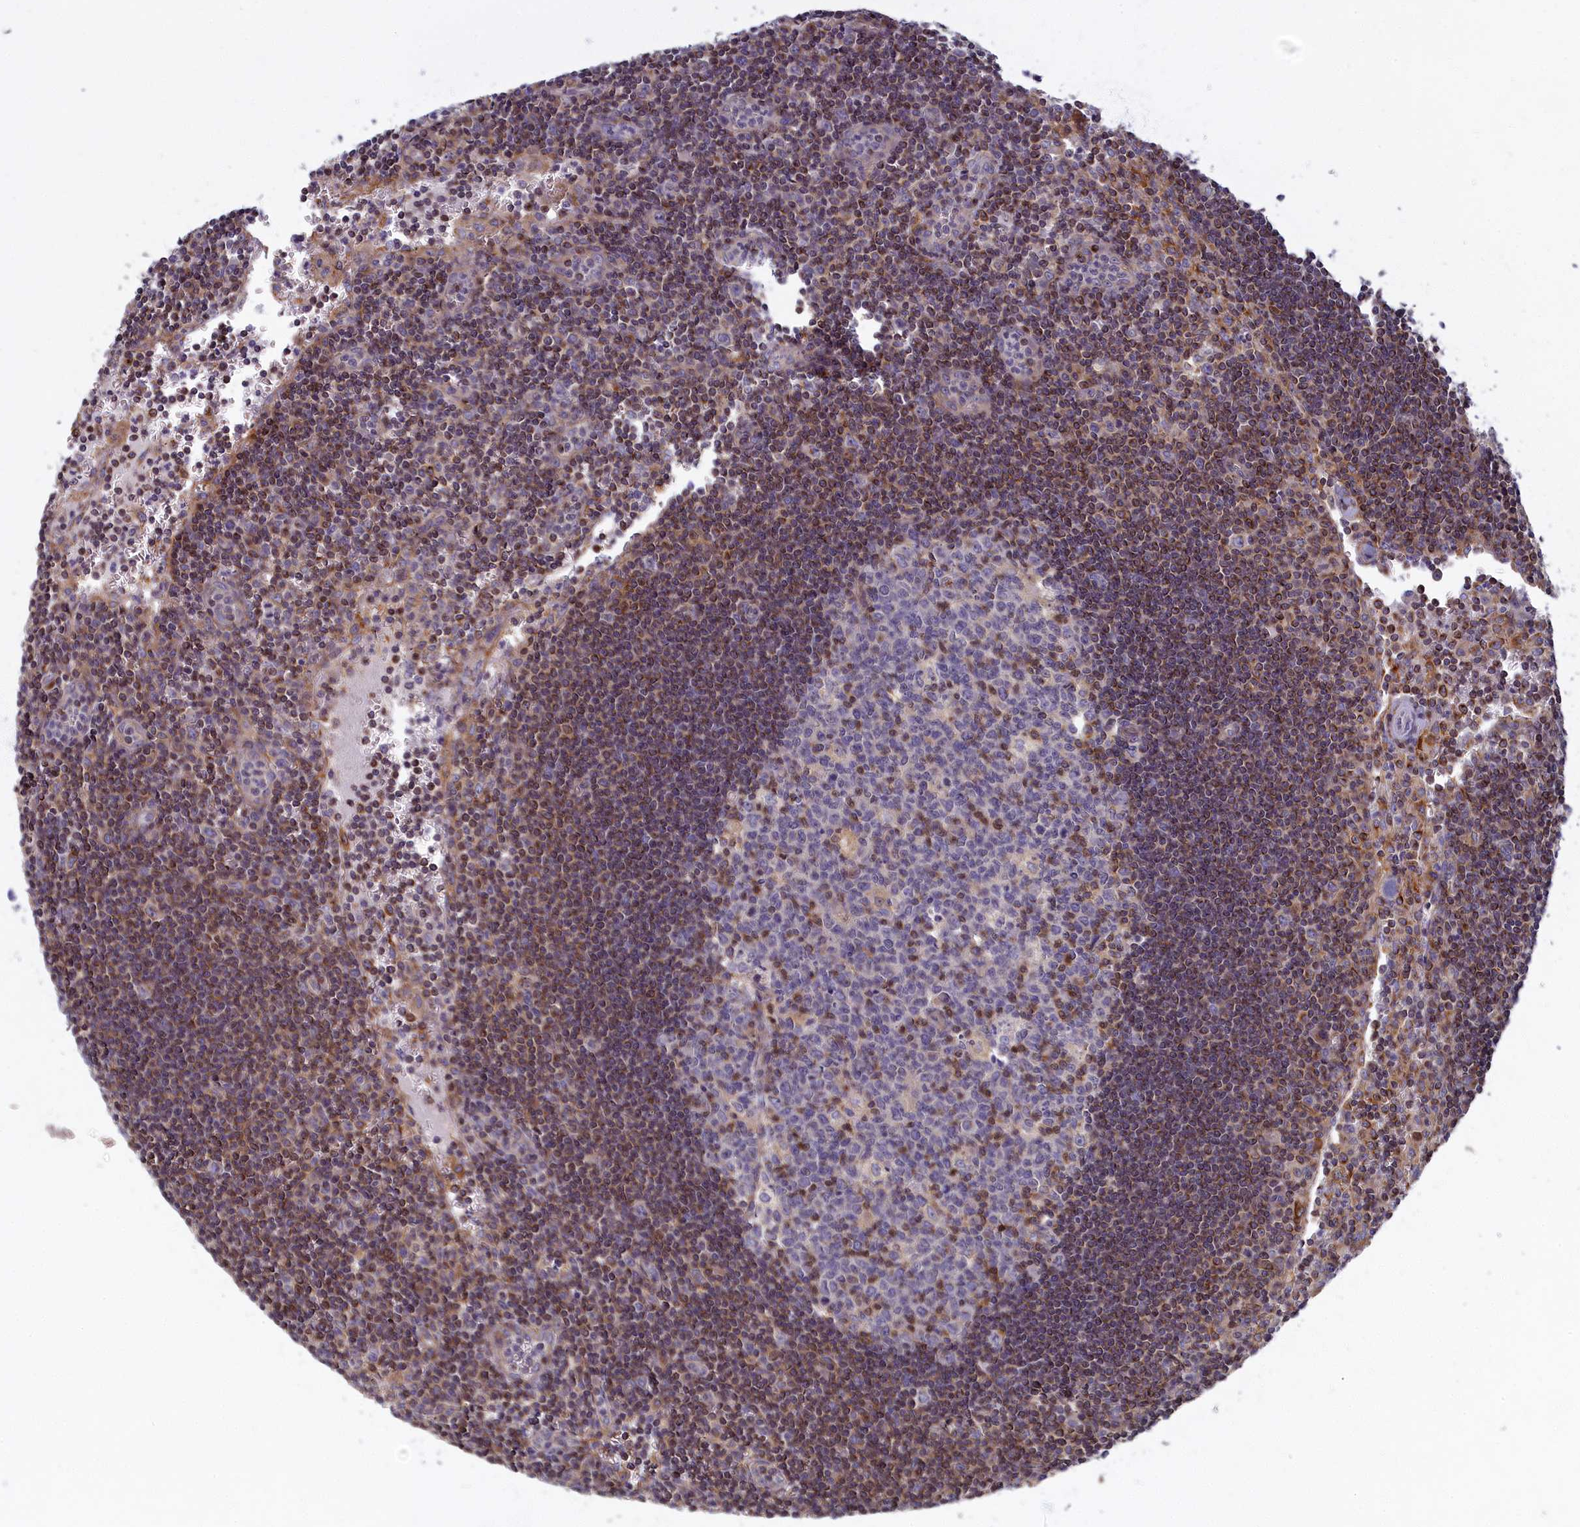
{"staining": {"intensity": "moderate", "quantity": "<25%", "location": "cytoplasmic/membranous"}, "tissue": "lymph node", "cell_type": "Germinal center cells", "image_type": "normal", "snomed": [{"axis": "morphology", "description": "Normal tissue, NOS"}, {"axis": "topography", "description": "Lymph node"}], "caption": "Approximately <25% of germinal center cells in benign lymph node display moderate cytoplasmic/membranous protein positivity as visualized by brown immunohistochemical staining.", "gene": "NOL10", "patient": {"sex": "female", "age": 32}}